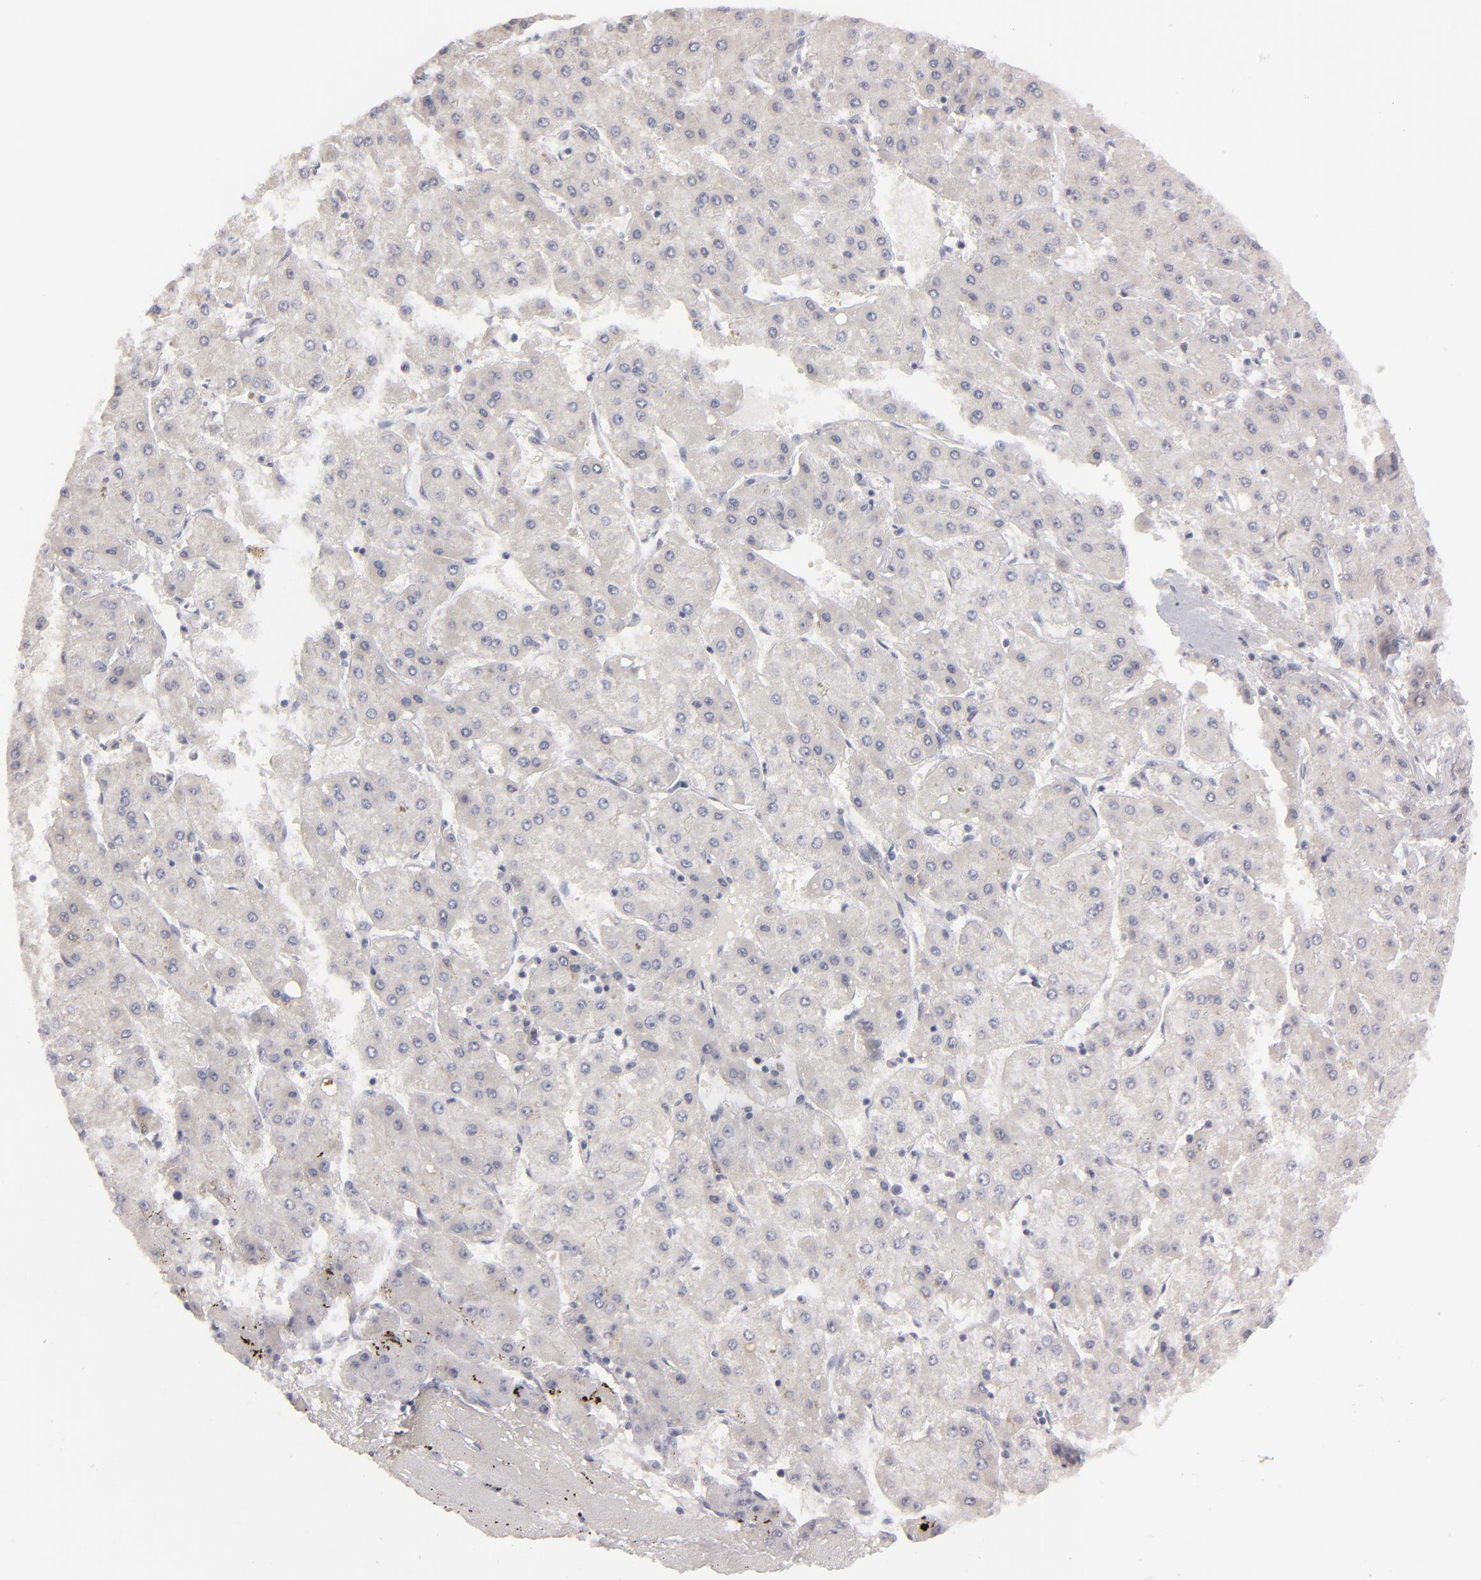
{"staining": {"intensity": "negative", "quantity": "none", "location": "none"}, "tissue": "liver cancer", "cell_type": "Tumor cells", "image_type": "cancer", "snomed": [{"axis": "morphology", "description": "Carcinoma, Hepatocellular, NOS"}, {"axis": "topography", "description": "Liver"}], "caption": "Tumor cells are negative for protein expression in human liver cancer (hepatocellular carcinoma).", "gene": "KIAA1210", "patient": {"sex": "female", "age": 52}}